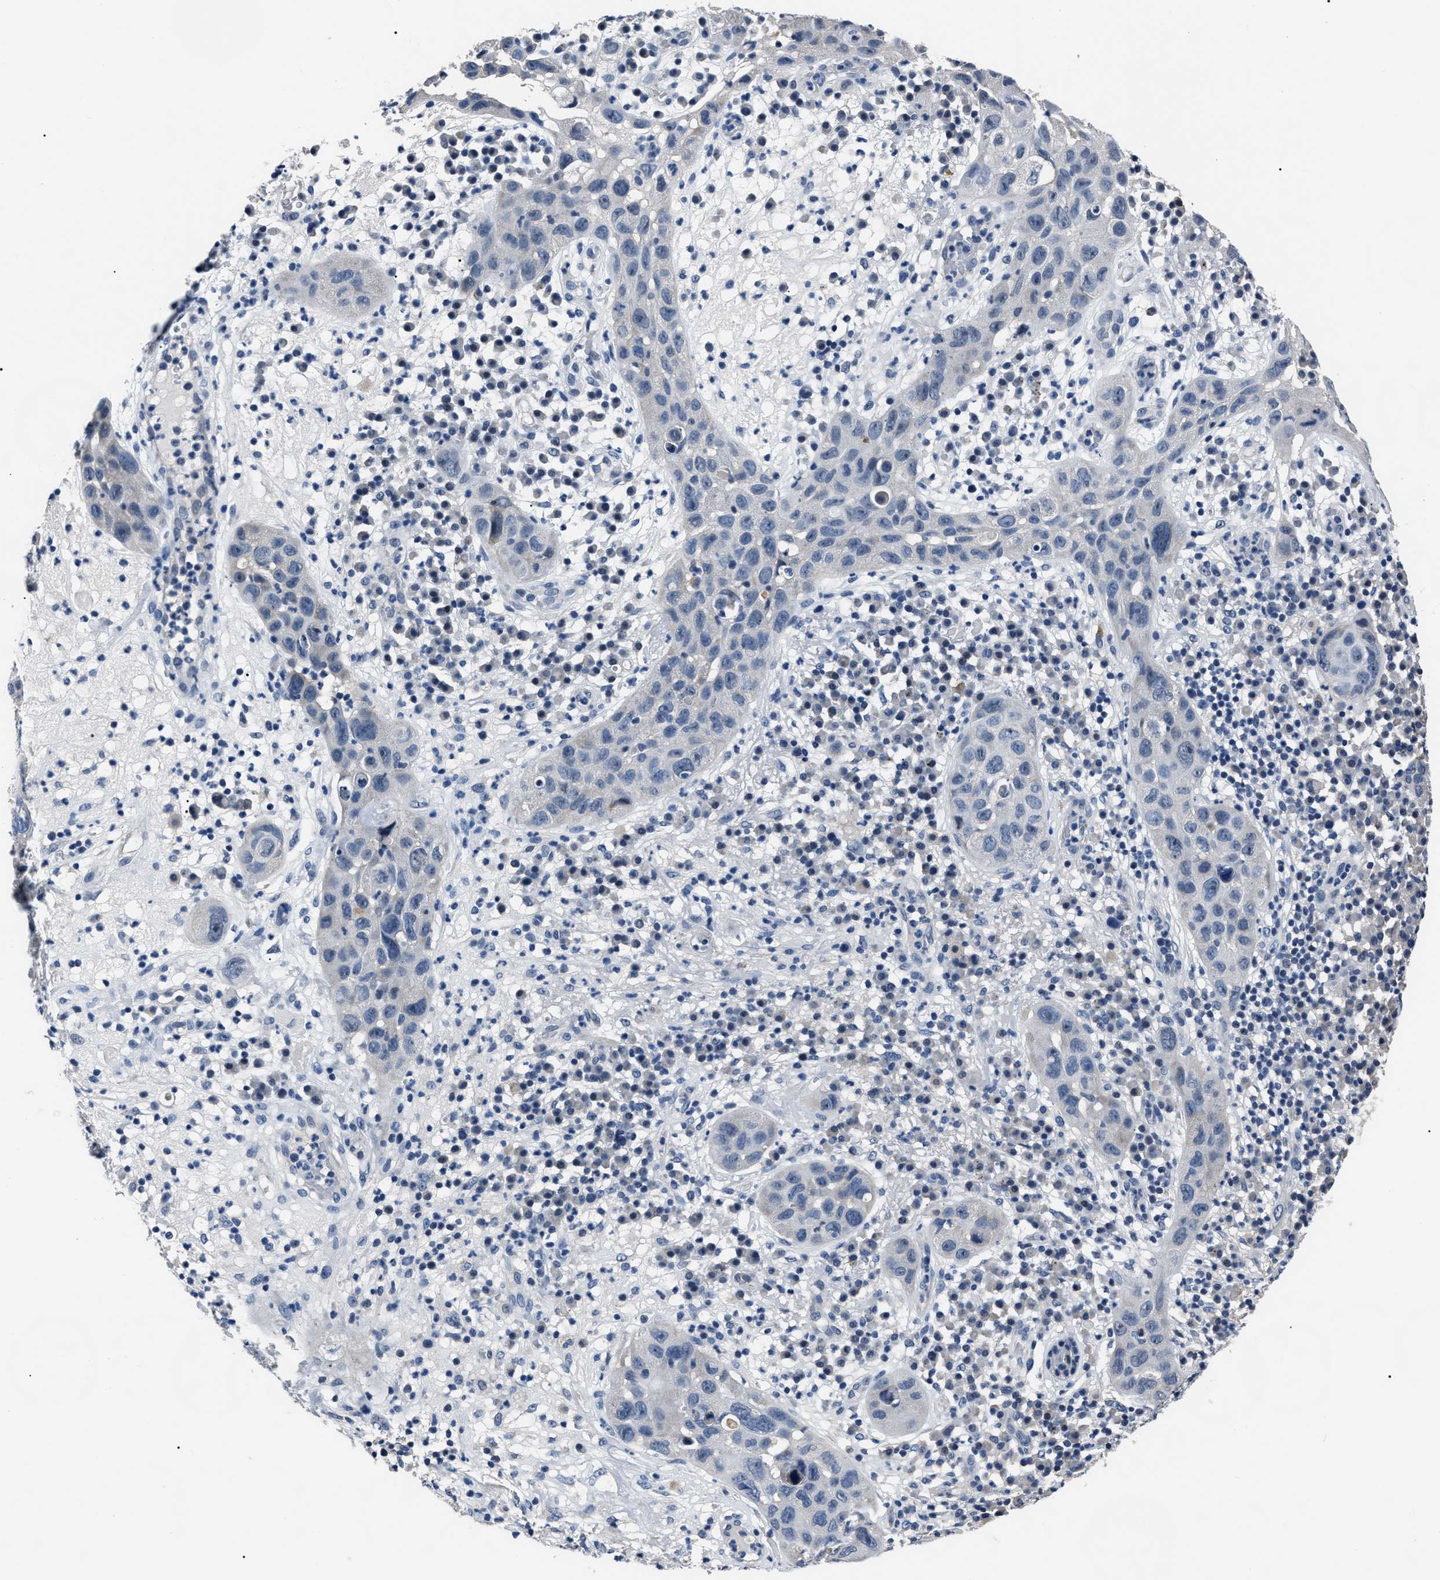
{"staining": {"intensity": "negative", "quantity": "none", "location": "none"}, "tissue": "skin cancer", "cell_type": "Tumor cells", "image_type": "cancer", "snomed": [{"axis": "morphology", "description": "Squamous cell carcinoma in situ, NOS"}, {"axis": "morphology", "description": "Squamous cell carcinoma, NOS"}, {"axis": "topography", "description": "Skin"}], "caption": "Immunohistochemistry (IHC) of human skin cancer (squamous cell carcinoma in situ) exhibits no positivity in tumor cells.", "gene": "LRWD1", "patient": {"sex": "male", "age": 93}}